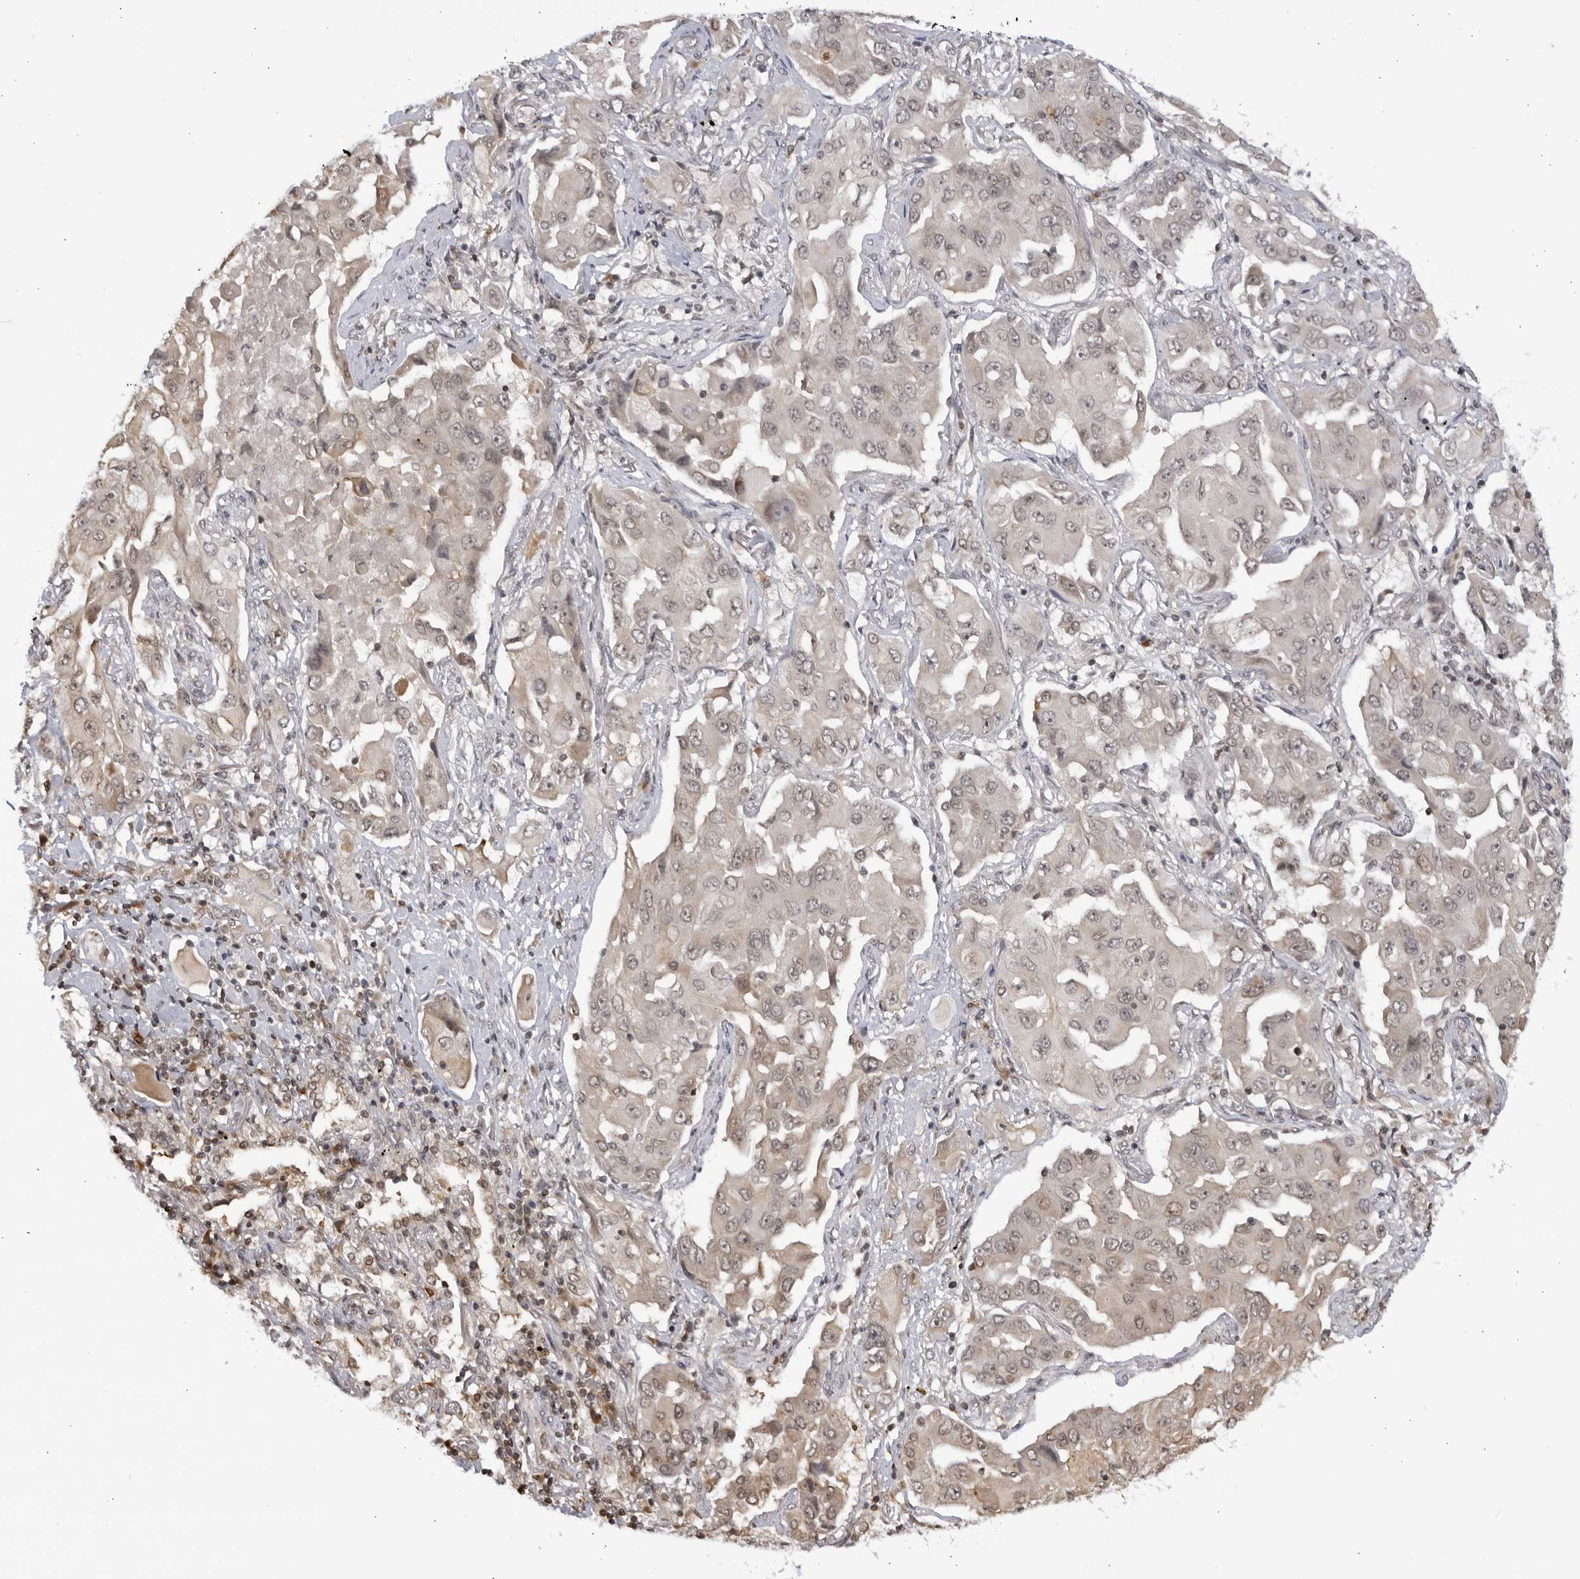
{"staining": {"intensity": "weak", "quantity": "<25%", "location": "nuclear"}, "tissue": "lung cancer", "cell_type": "Tumor cells", "image_type": "cancer", "snomed": [{"axis": "morphology", "description": "Adenocarcinoma, NOS"}, {"axis": "topography", "description": "Lung"}], "caption": "Immunohistochemical staining of lung cancer displays no significant positivity in tumor cells.", "gene": "RASGEF1C", "patient": {"sex": "female", "age": 65}}